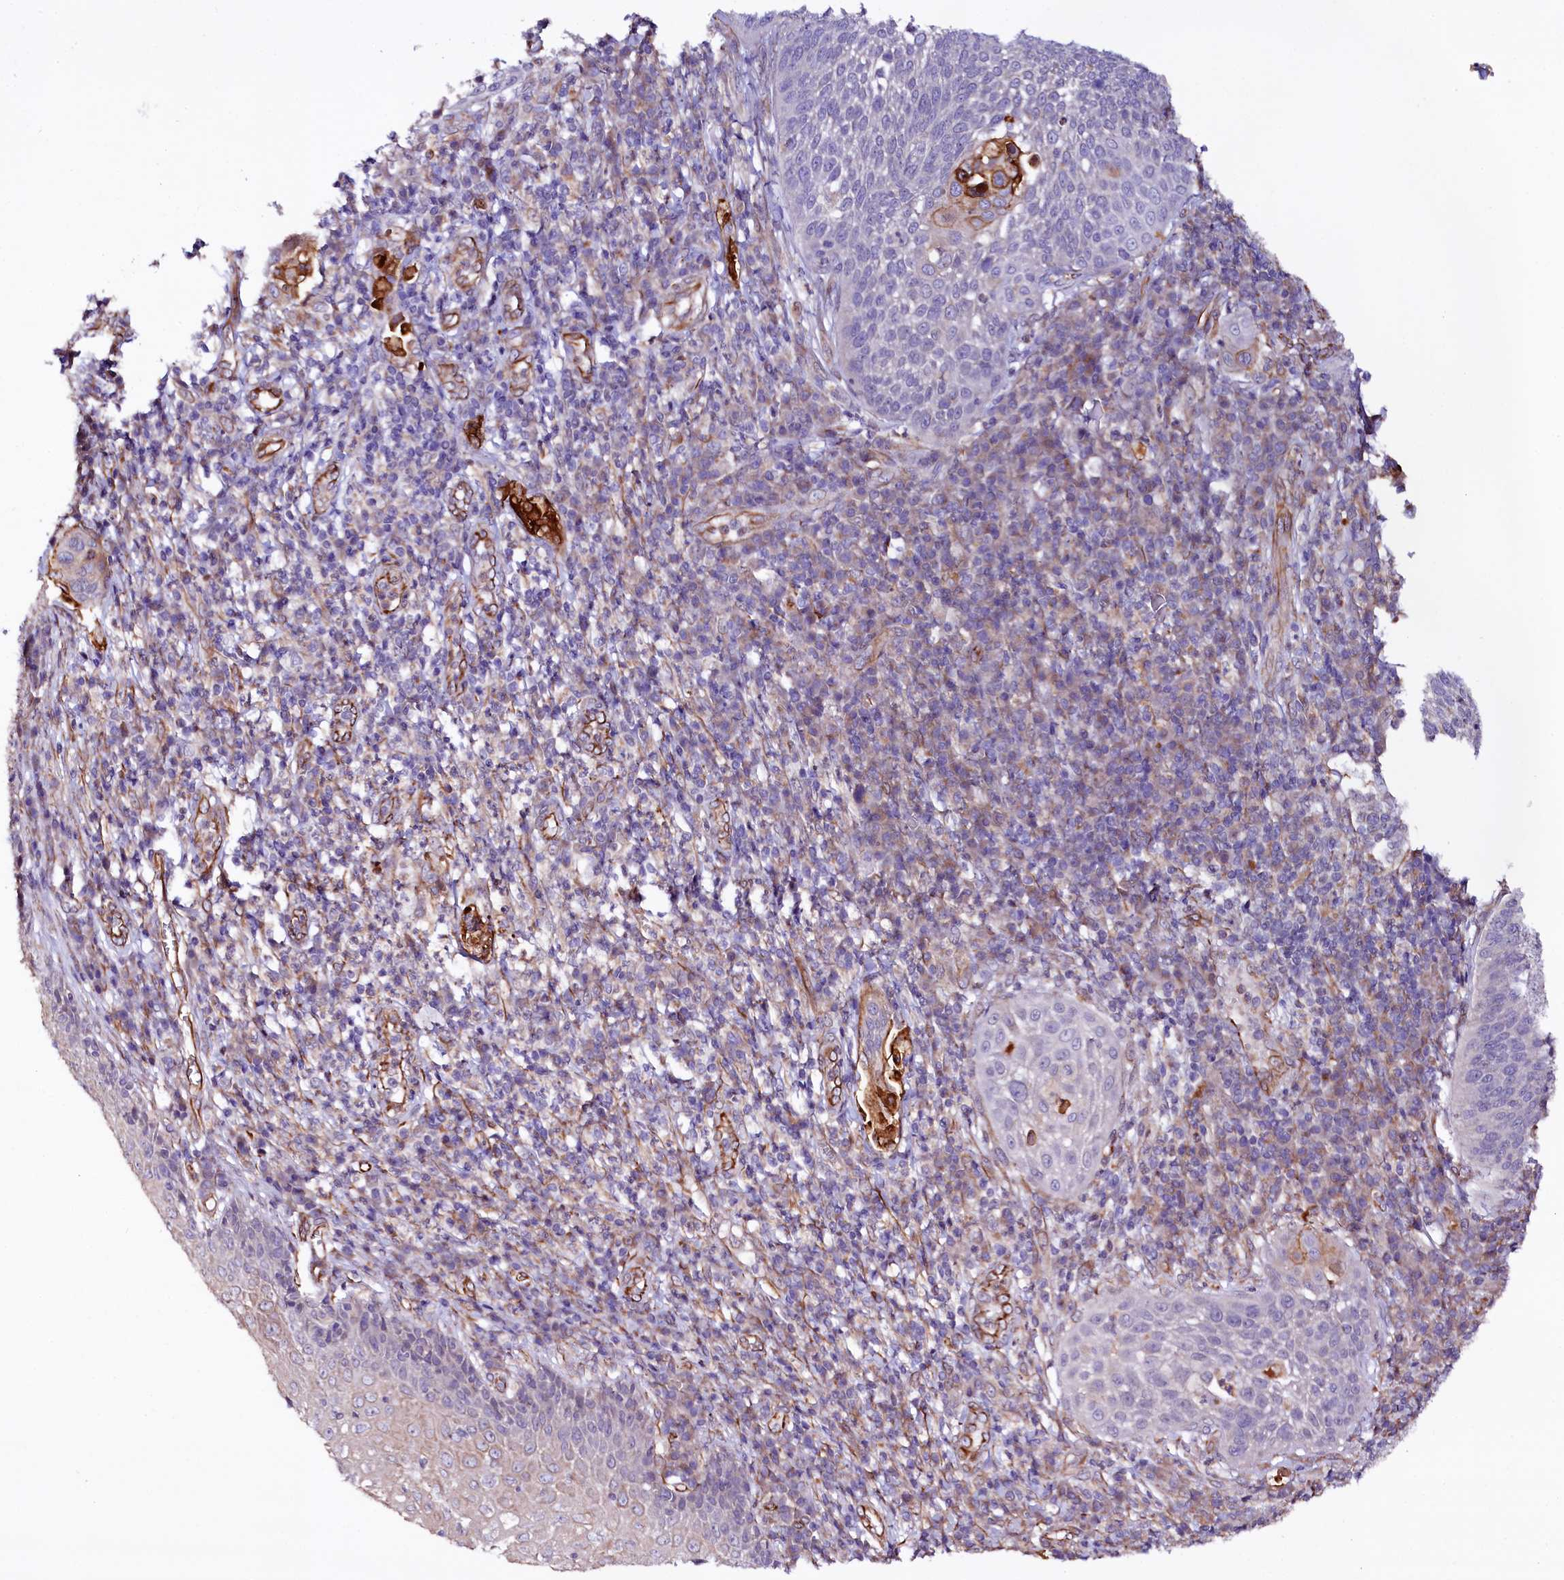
{"staining": {"intensity": "negative", "quantity": "none", "location": "none"}, "tissue": "cervical cancer", "cell_type": "Tumor cells", "image_type": "cancer", "snomed": [{"axis": "morphology", "description": "Squamous cell carcinoma, NOS"}, {"axis": "topography", "description": "Cervix"}], "caption": "High power microscopy histopathology image of an immunohistochemistry histopathology image of cervical squamous cell carcinoma, revealing no significant expression in tumor cells. Nuclei are stained in blue.", "gene": "TTC12", "patient": {"sex": "female", "age": 34}}